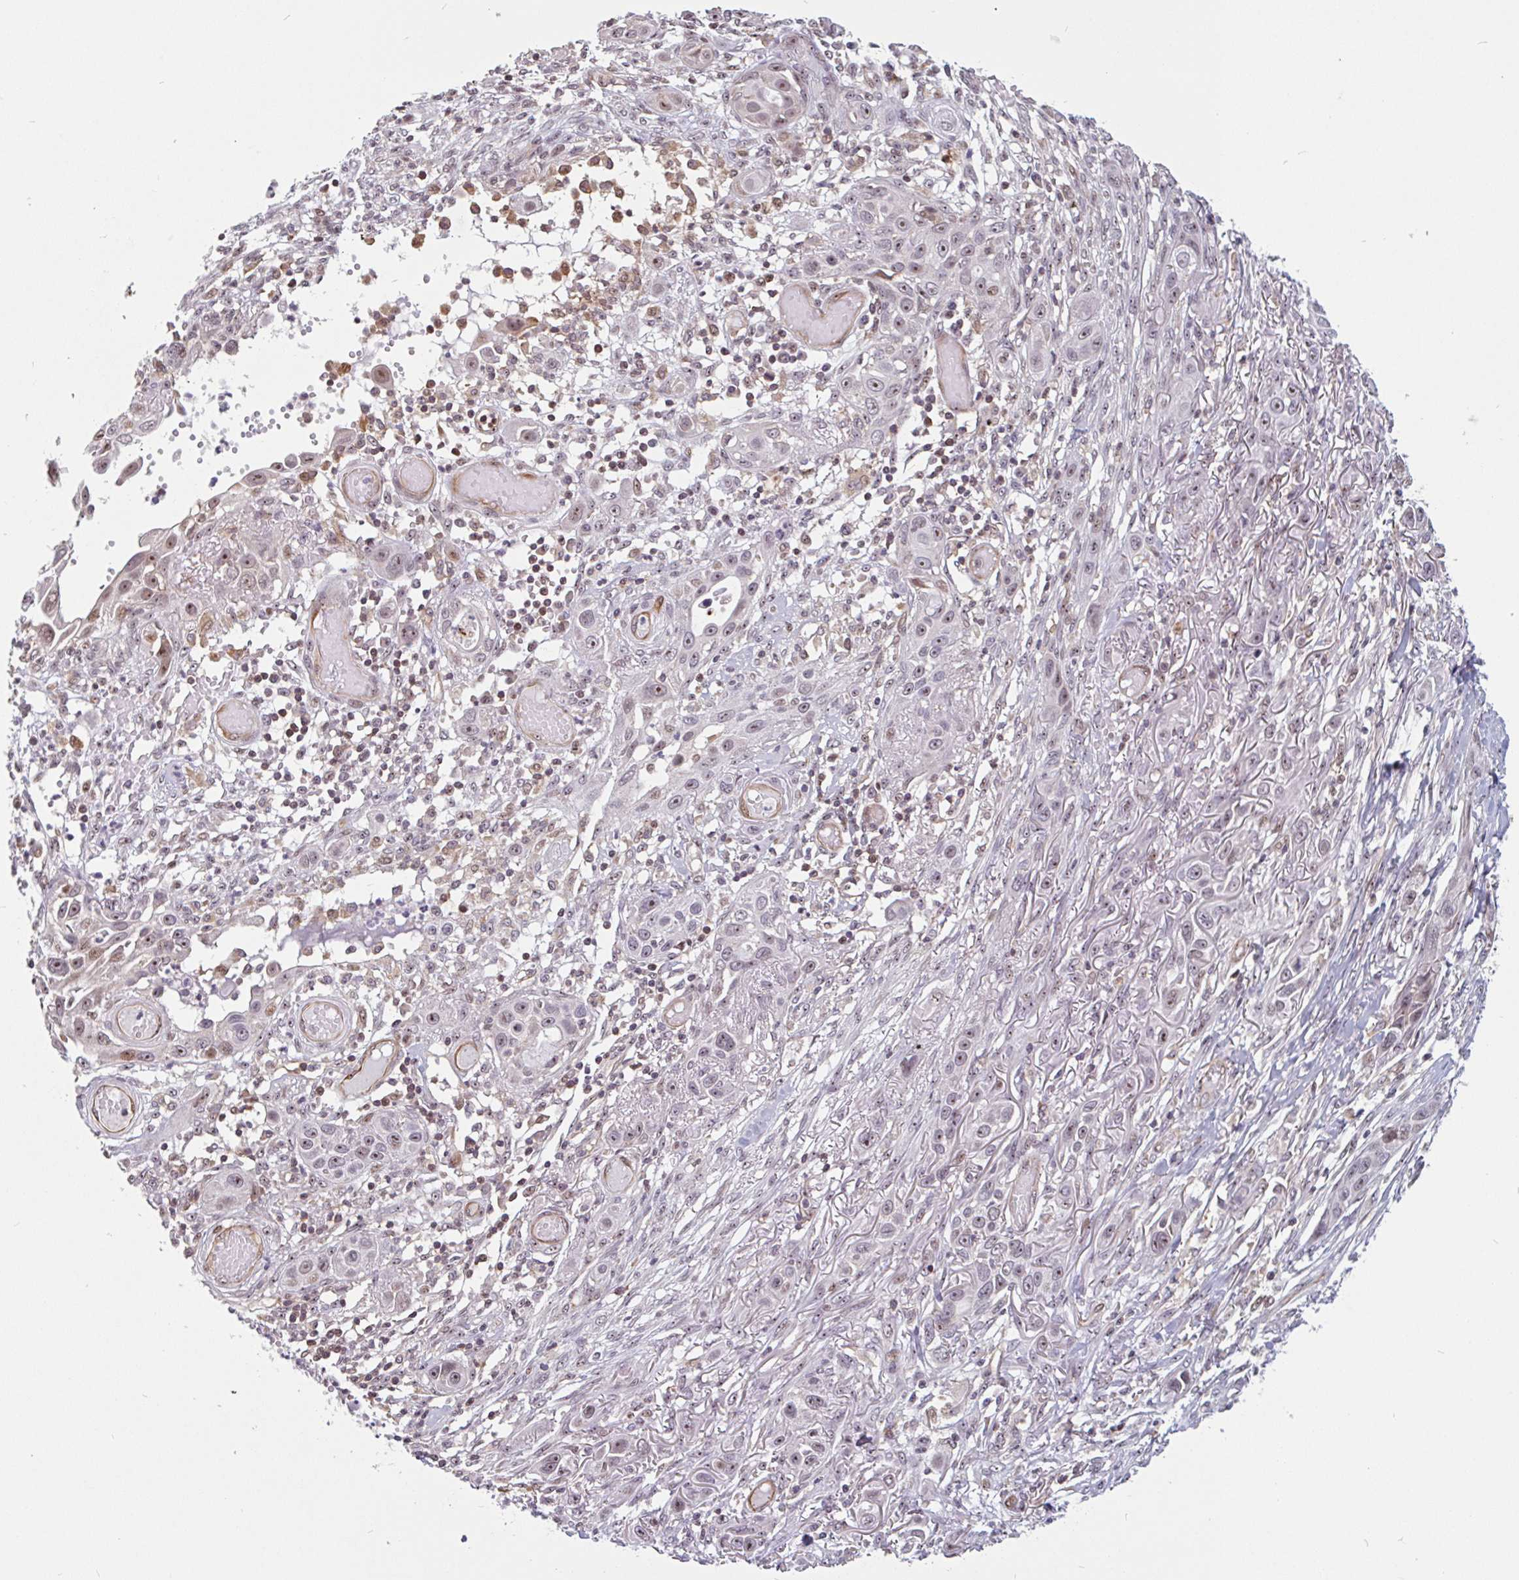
{"staining": {"intensity": "moderate", "quantity": "25%-75%", "location": "nuclear"}, "tissue": "skin cancer", "cell_type": "Tumor cells", "image_type": "cancer", "snomed": [{"axis": "morphology", "description": "Squamous cell carcinoma, NOS"}, {"axis": "topography", "description": "Skin"}], "caption": "The immunohistochemical stain shows moderate nuclear staining in tumor cells of skin cancer tissue.", "gene": "ZNF689", "patient": {"sex": "female", "age": 69}}